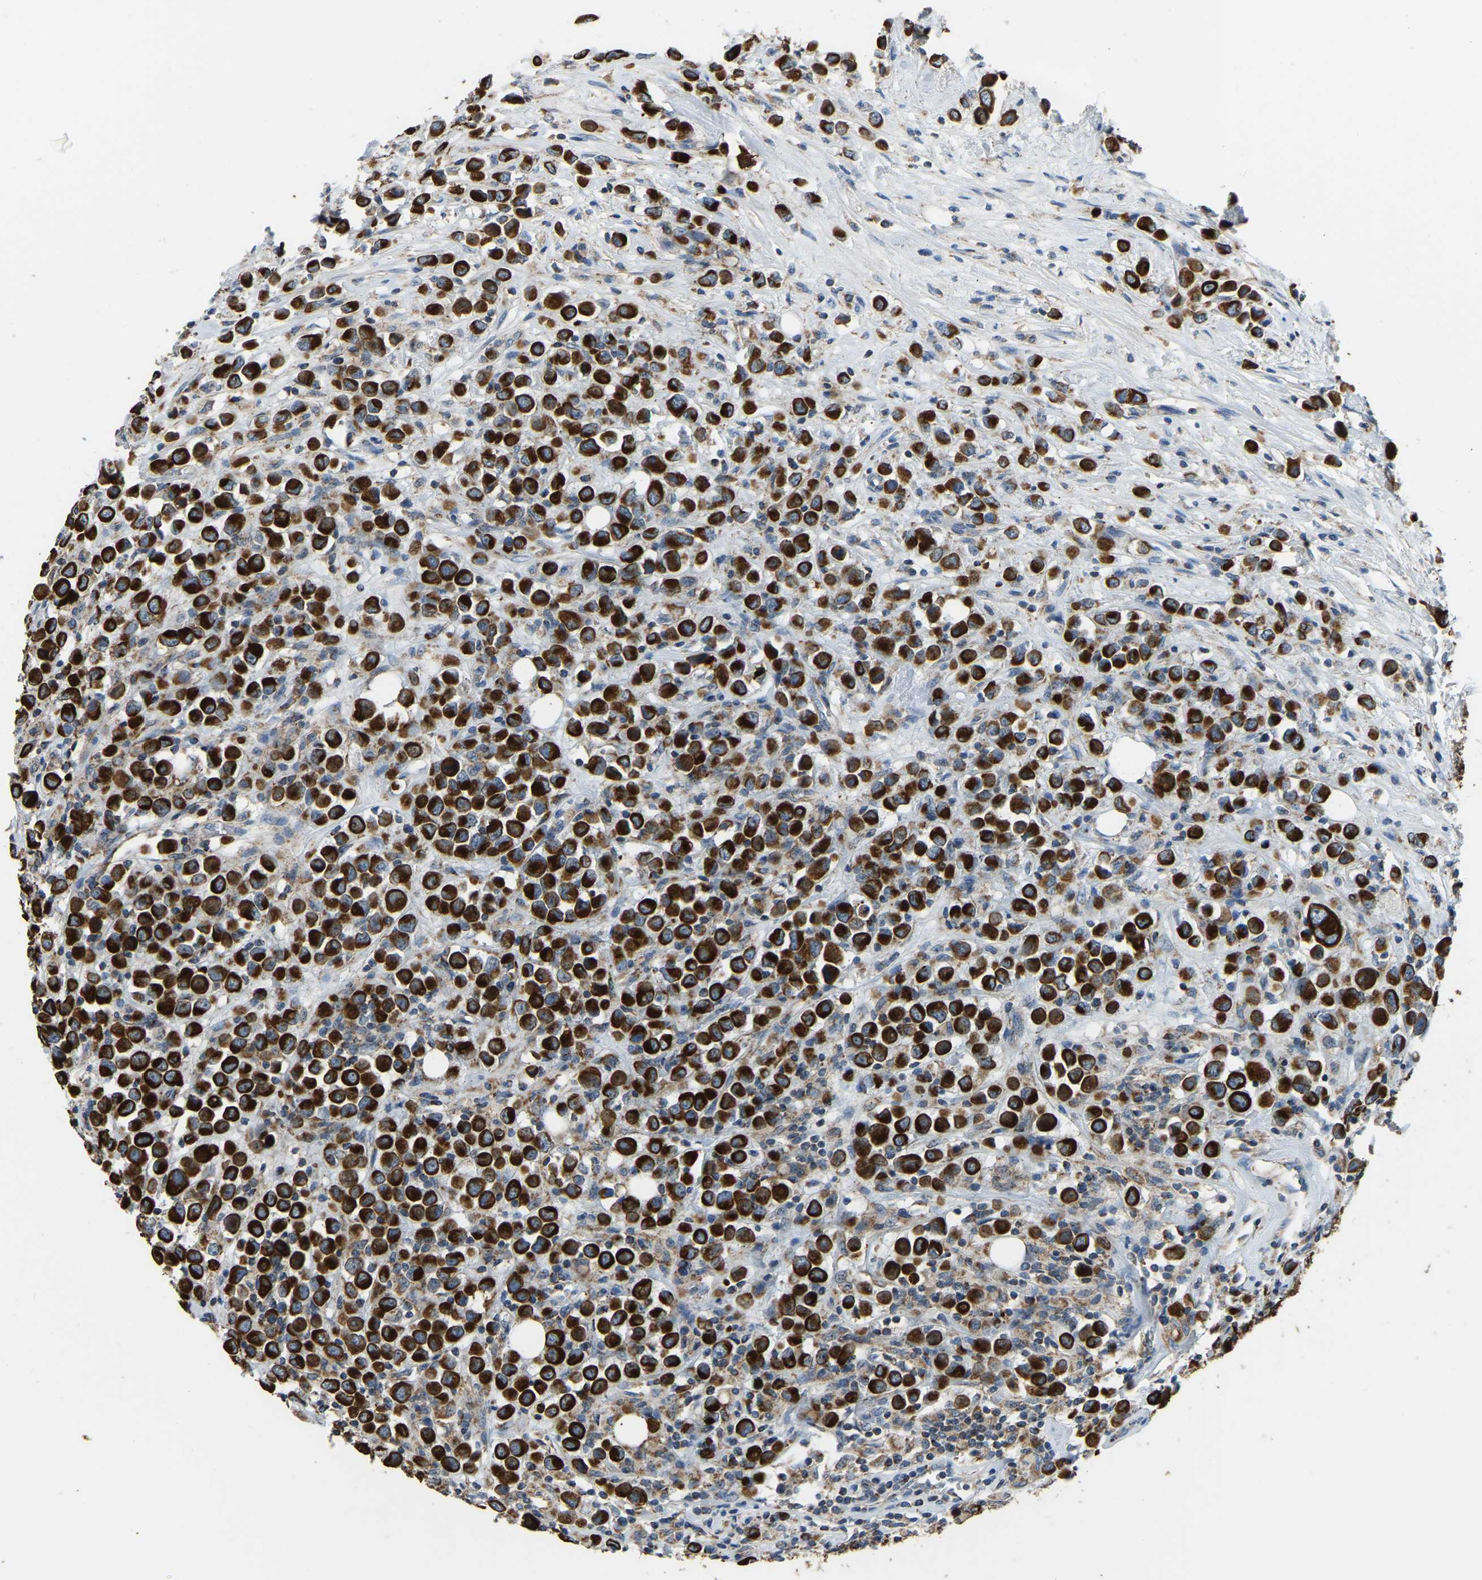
{"staining": {"intensity": "strong", "quantity": ">75%", "location": "cytoplasmic/membranous"}, "tissue": "breast cancer", "cell_type": "Tumor cells", "image_type": "cancer", "snomed": [{"axis": "morphology", "description": "Duct carcinoma"}, {"axis": "topography", "description": "Breast"}], "caption": "Immunohistochemical staining of human breast cancer (infiltrating ductal carcinoma) reveals high levels of strong cytoplasmic/membranous expression in about >75% of tumor cells.", "gene": "ZNF200", "patient": {"sex": "female", "age": 61}}